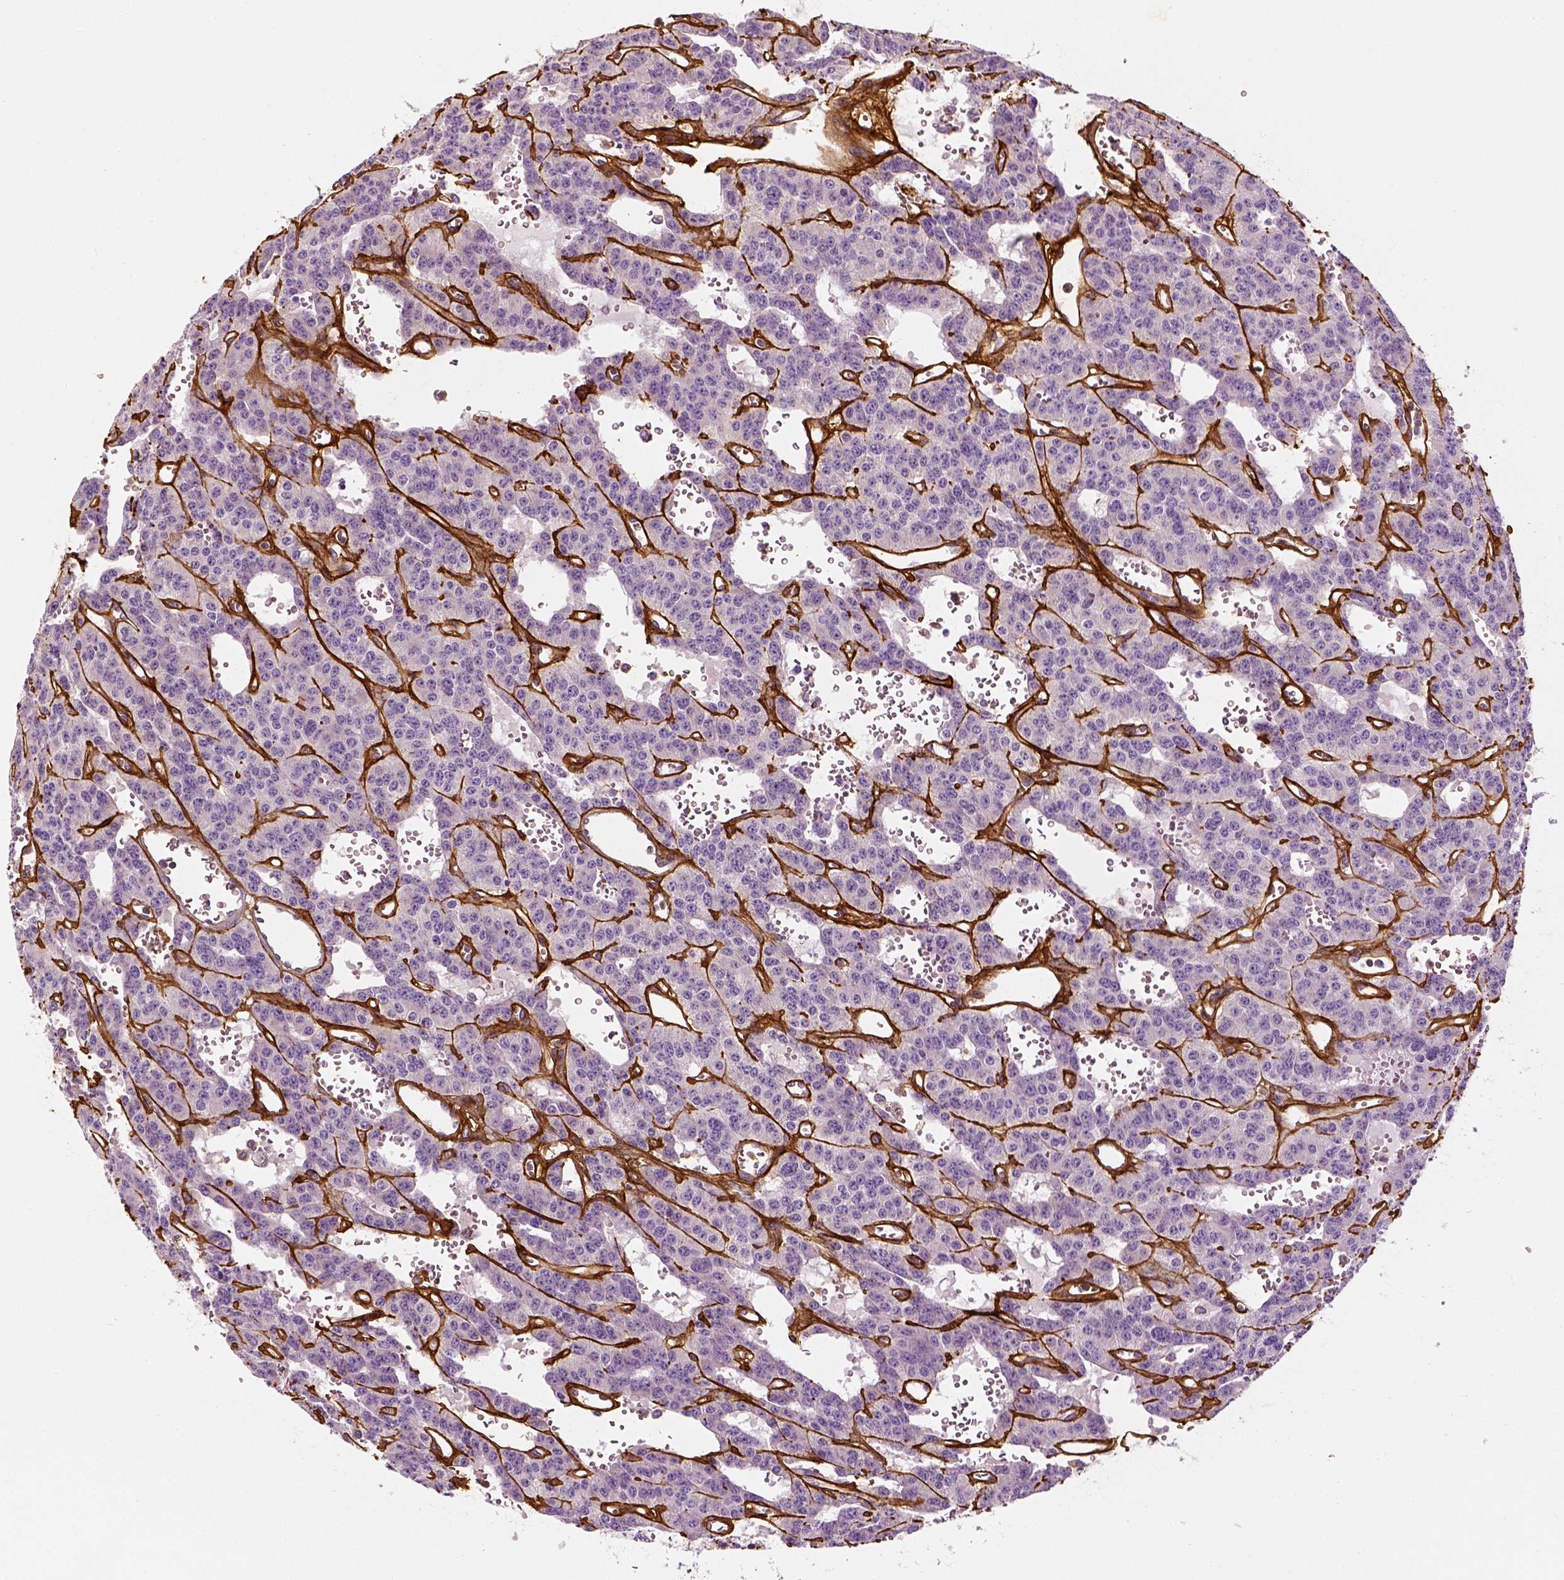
{"staining": {"intensity": "negative", "quantity": "none", "location": "none"}, "tissue": "carcinoid", "cell_type": "Tumor cells", "image_type": "cancer", "snomed": [{"axis": "morphology", "description": "Carcinoid, malignant, NOS"}, {"axis": "topography", "description": "Lung"}], "caption": "Carcinoid stained for a protein using immunohistochemistry (IHC) reveals no staining tumor cells.", "gene": "COL6A2", "patient": {"sex": "female", "age": 71}}